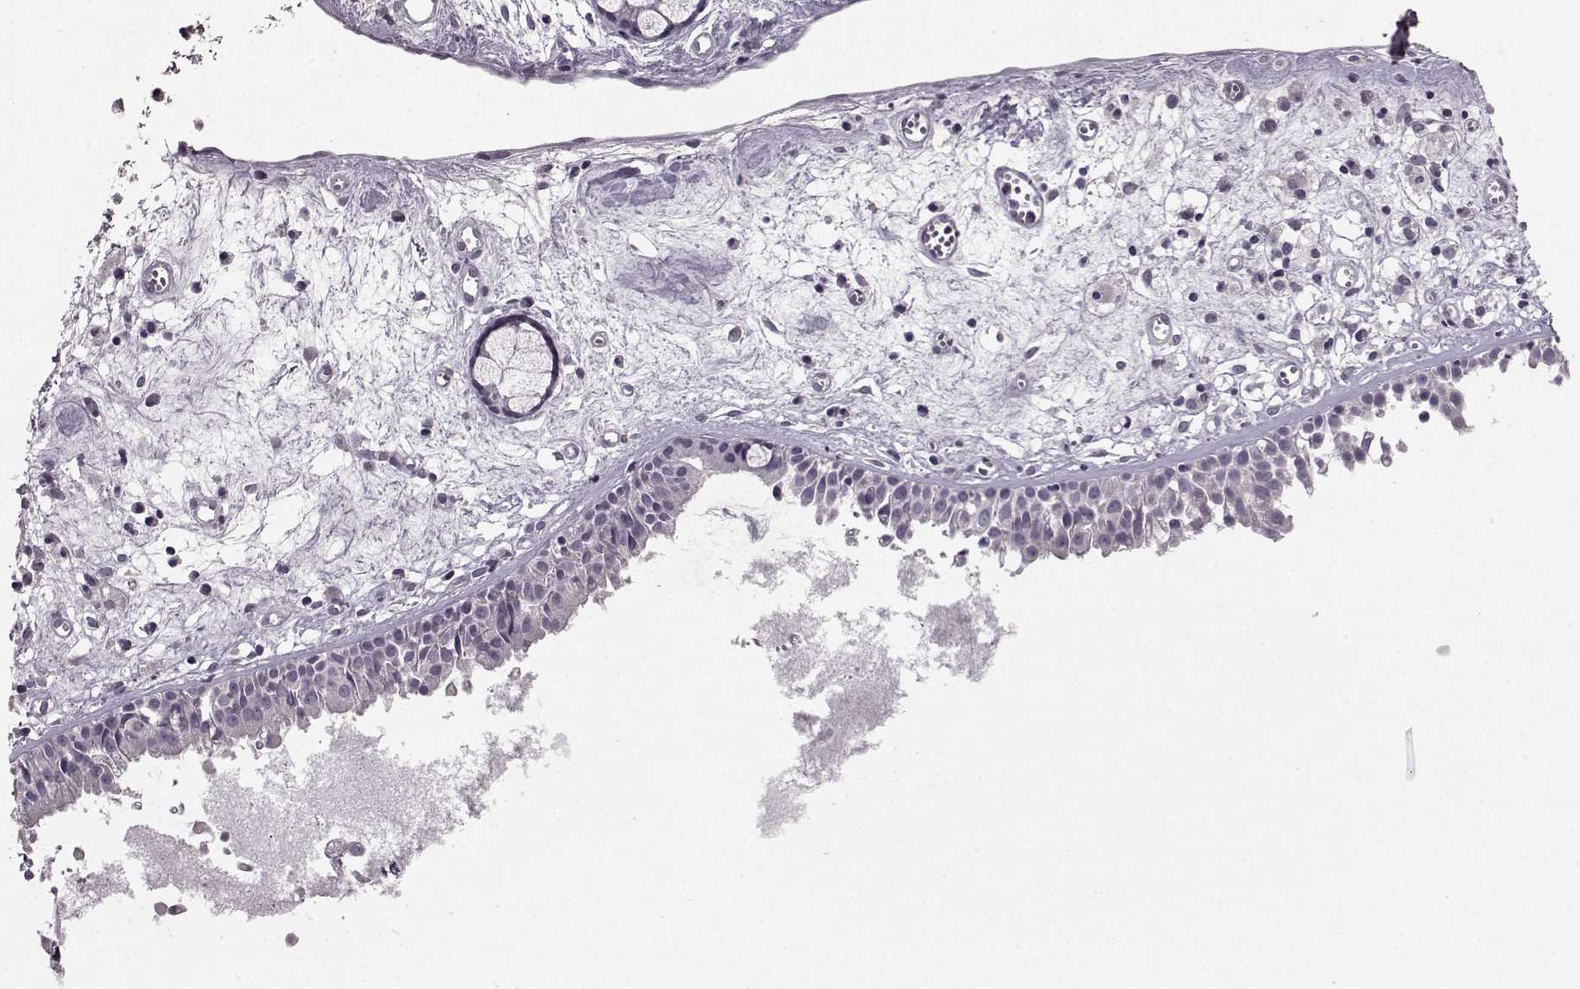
{"staining": {"intensity": "negative", "quantity": "none", "location": "none"}, "tissue": "nasopharynx", "cell_type": "Respiratory epithelial cells", "image_type": "normal", "snomed": [{"axis": "morphology", "description": "Normal tissue, NOS"}, {"axis": "topography", "description": "Nasopharynx"}], "caption": "Photomicrograph shows no protein positivity in respiratory epithelial cells of unremarkable nasopharynx. (Immunohistochemistry, brightfield microscopy, high magnification).", "gene": "LHB", "patient": {"sex": "male", "age": 61}}